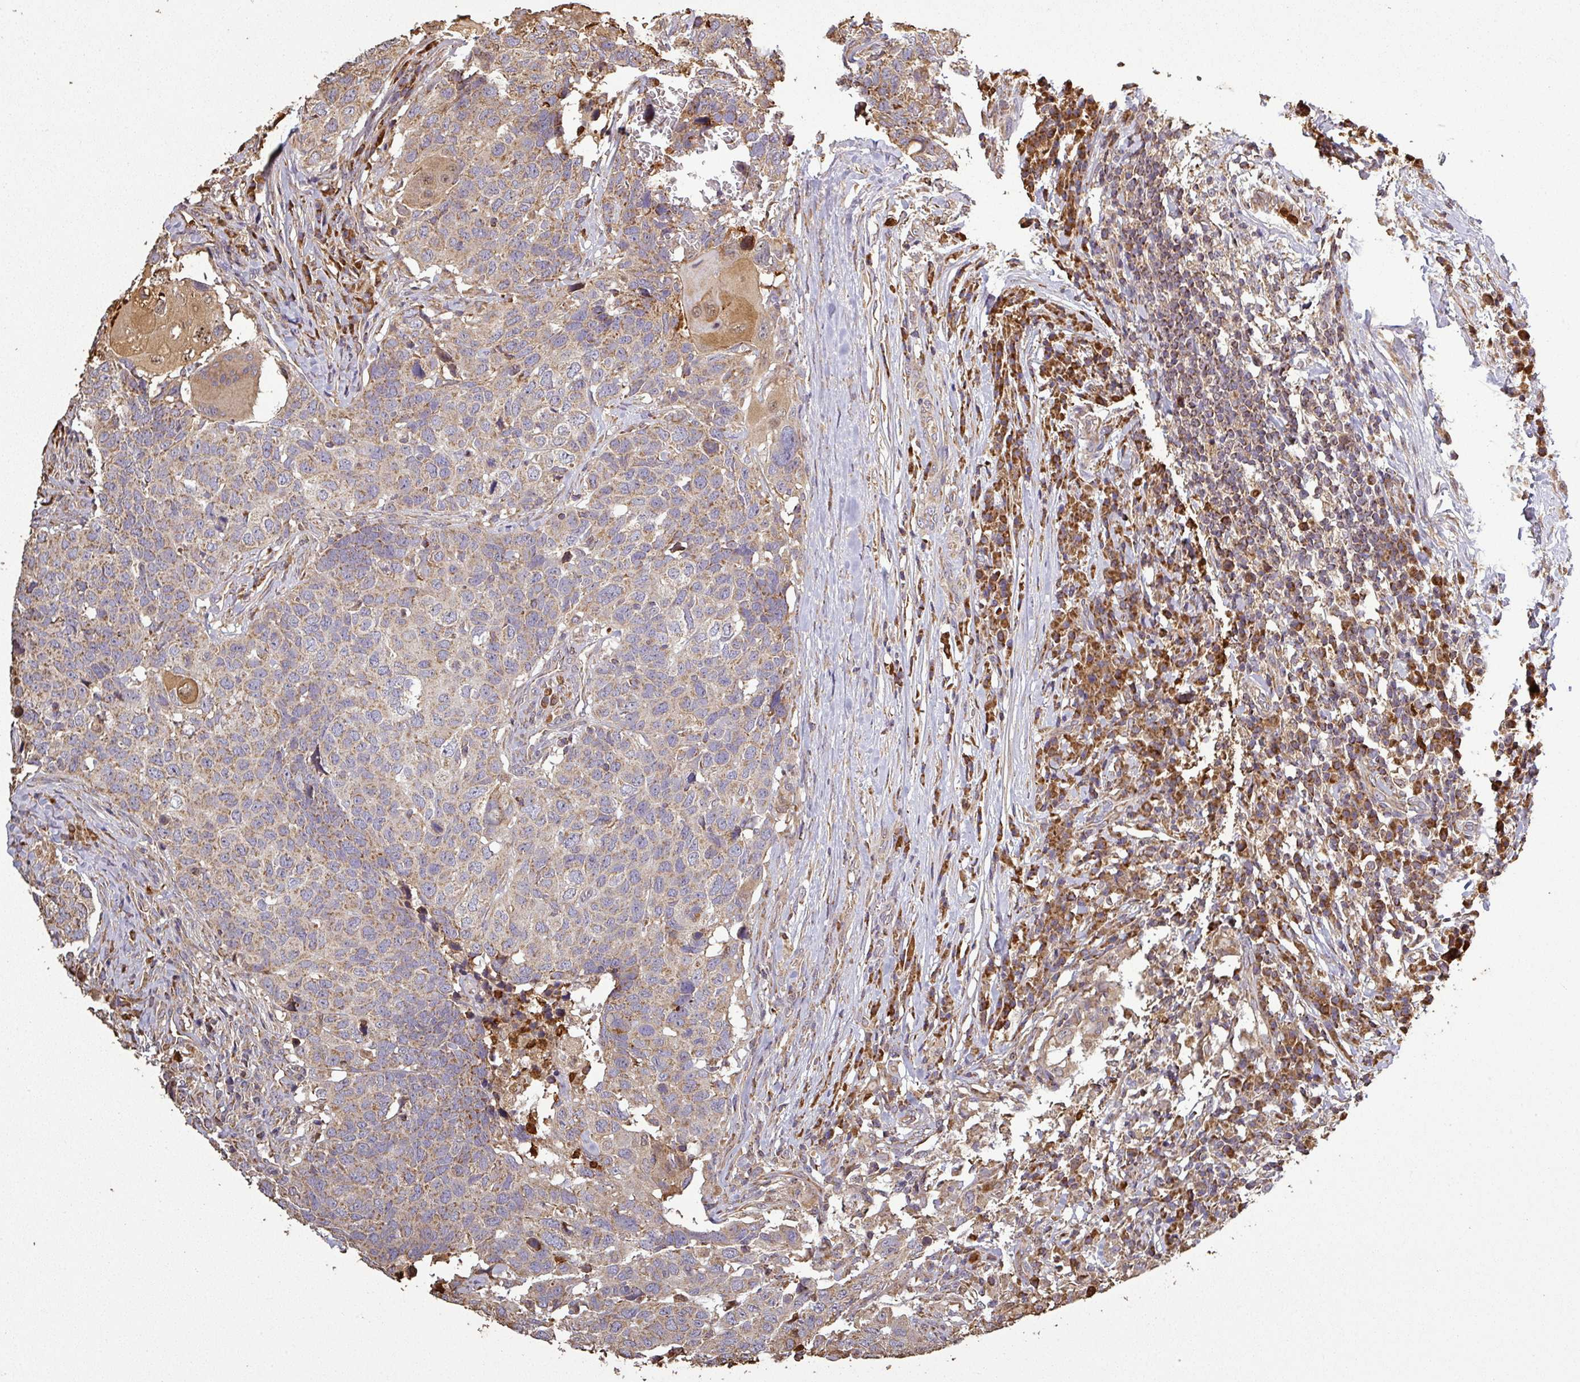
{"staining": {"intensity": "moderate", "quantity": ">75%", "location": "cytoplasmic/membranous"}, "tissue": "head and neck cancer", "cell_type": "Tumor cells", "image_type": "cancer", "snomed": [{"axis": "morphology", "description": "Normal tissue, NOS"}, {"axis": "morphology", "description": "Squamous cell carcinoma, NOS"}, {"axis": "topography", "description": "Skeletal muscle"}, {"axis": "topography", "description": "Vascular tissue"}, {"axis": "topography", "description": "Peripheral nerve tissue"}, {"axis": "topography", "description": "Head-Neck"}], "caption": "Immunohistochemistry (DAB (3,3'-diaminobenzidine)) staining of human head and neck squamous cell carcinoma exhibits moderate cytoplasmic/membranous protein positivity in about >75% of tumor cells. (IHC, brightfield microscopy, high magnification).", "gene": "PLEKHM1", "patient": {"sex": "male", "age": 66}}